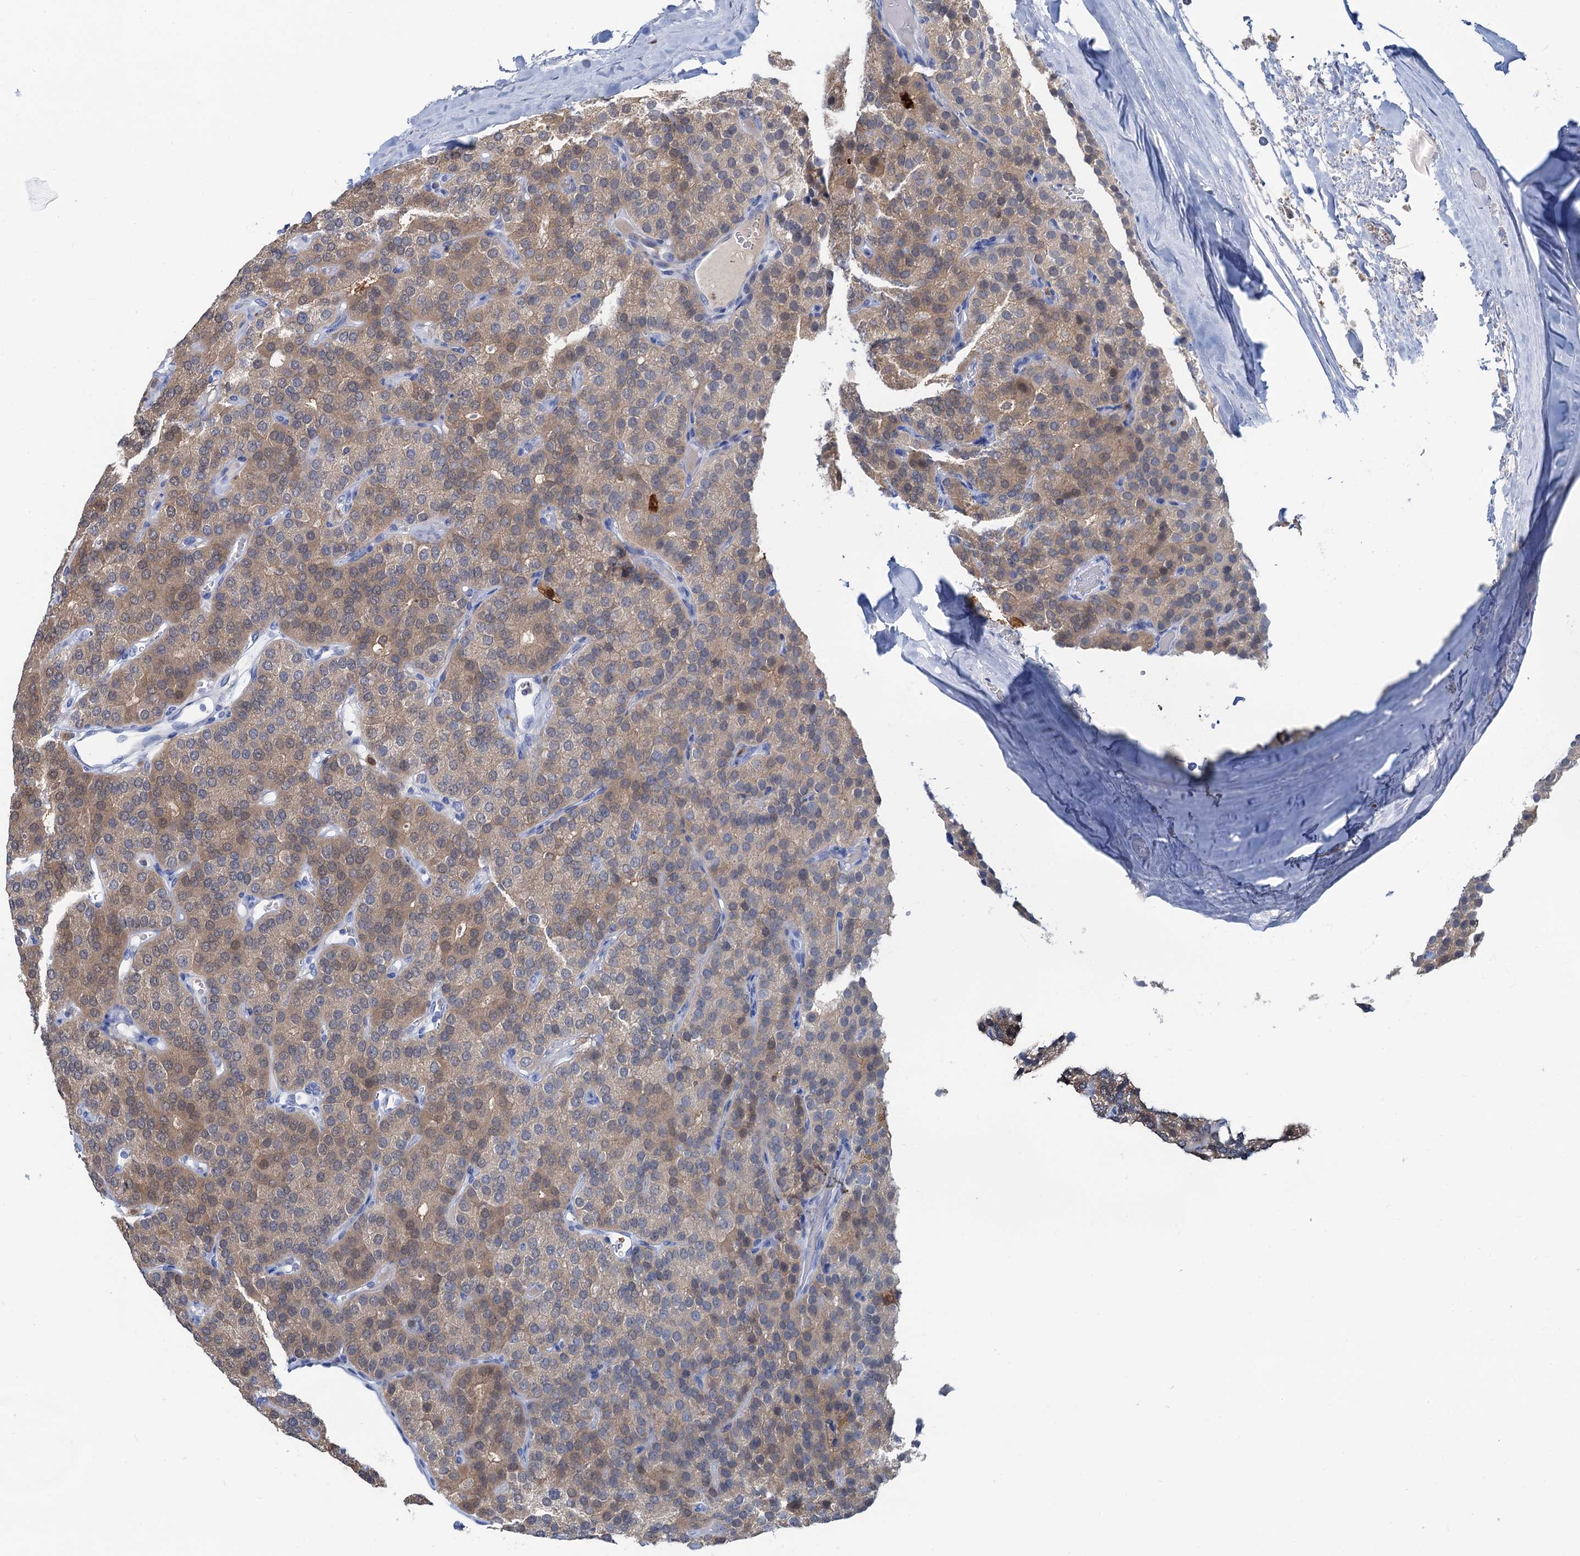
{"staining": {"intensity": "weak", "quantity": "25%-75%", "location": "cytoplasmic/membranous"}, "tissue": "parathyroid gland", "cell_type": "Glandular cells", "image_type": "normal", "snomed": [{"axis": "morphology", "description": "Normal tissue, NOS"}, {"axis": "morphology", "description": "Adenoma, NOS"}, {"axis": "topography", "description": "Parathyroid gland"}], "caption": "This micrograph reveals immunohistochemistry (IHC) staining of benign human parathyroid gland, with low weak cytoplasmic/membranous staining in approximately 25%-75% of glandular cells.", "gene": "FAH", "patient": {"sex": "female", "age": 86}}